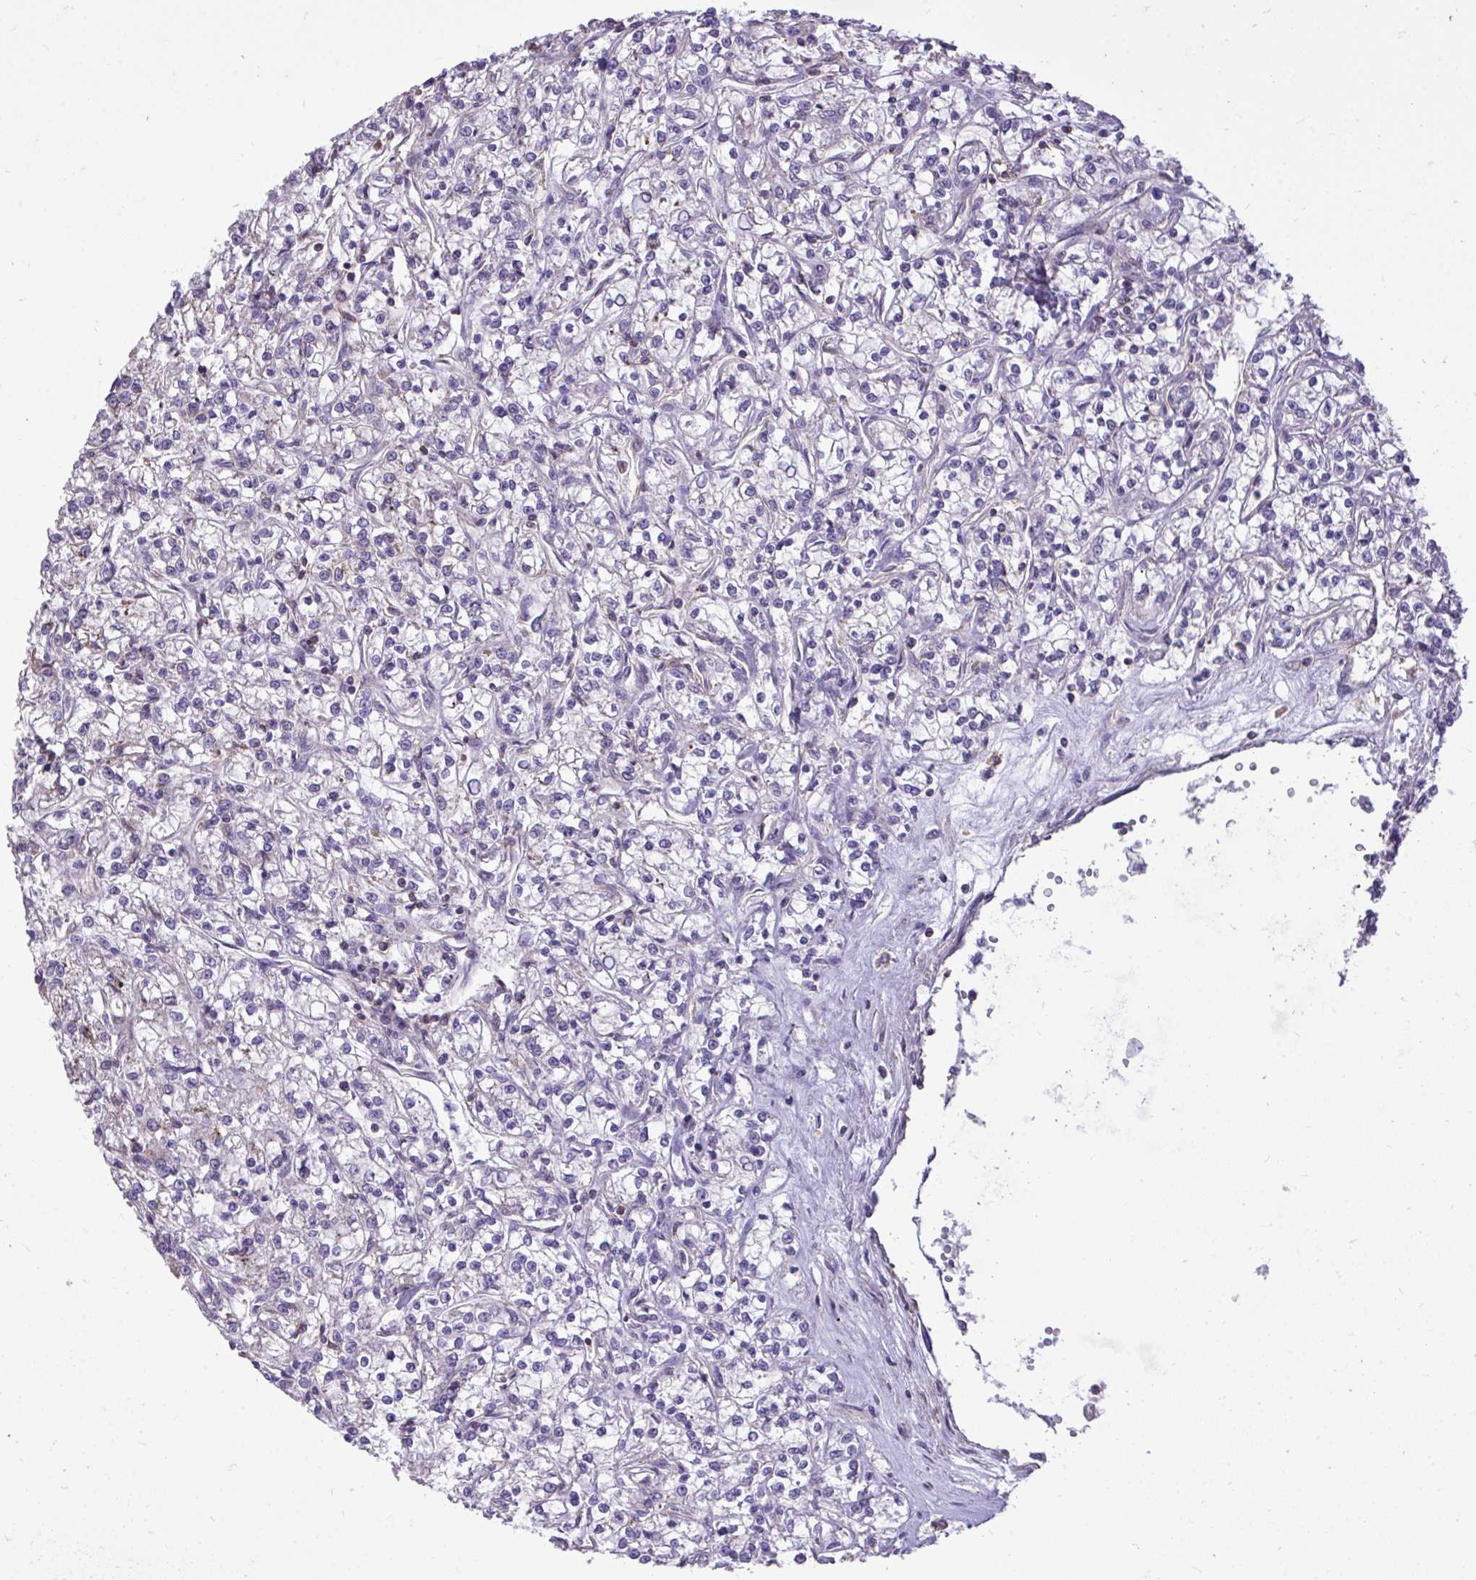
{"staining": {"intensity": "negative", "quantity": "none", "location": "none"}, "tissue": "renal cancer", "cell_type": "Tumor cells", "image_type": "cancer", "snomed": [{"axis": "morphology", "description": "Adenocarcinoma, NOS"}, {"axis": "topography", "description": "Kidney"}], "caption": "Human renal adenocarcinoma stained for a protein using immunohistochemistry displays no positivity in tumor cells.", "gene": "IGFL2", "patient": {"sex": "female", "age": 59}}